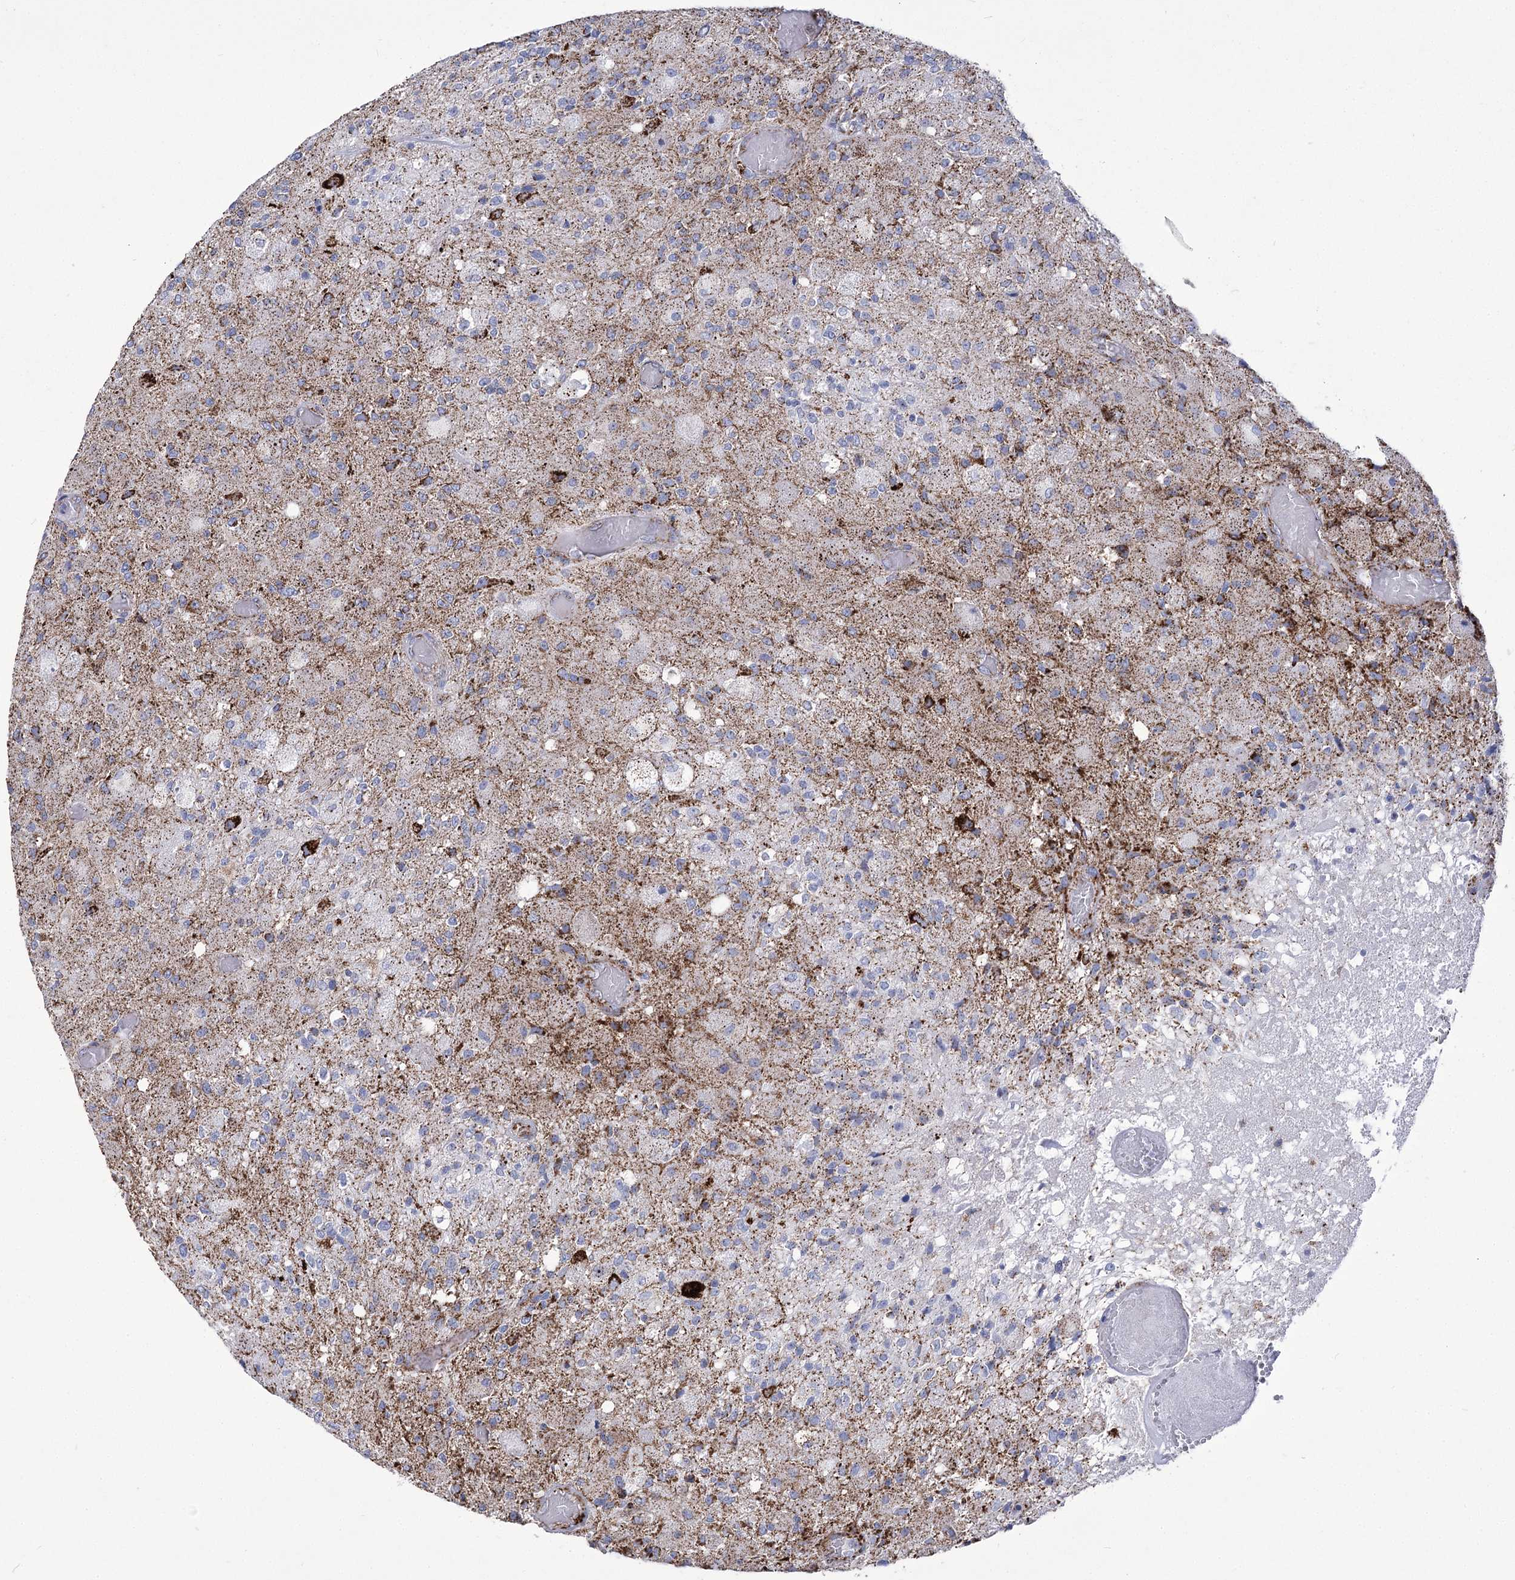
{"staining": {"intensity": "moderate", "quantity": "<25%", "location": "cytoplasmic/membranous"}, "tissue": "glioma", "cell_type": "Tumor cells", "image_type": "cancer", "snomed": [{"axis": "morphology", "description": "Normal tissue, NOS"}, {"axis": "morphology", "description": "Glioma, malignant, High grade"}, {"axis": "topography", "description": "Cerebral cortex"}], "caption": "Tumor cells reveal low levels of moderate cytoplasmic/membranous positivity in approximately <25% of cells in glioma. The staining is performed using DAB (3,3'-diaminobenzidine) brown chromogen to label protein expression. The nuclei are counter-stained blue using hematoxylin.", "gene": "PDHB", "patient": {"sex": "male", "age": 77}}